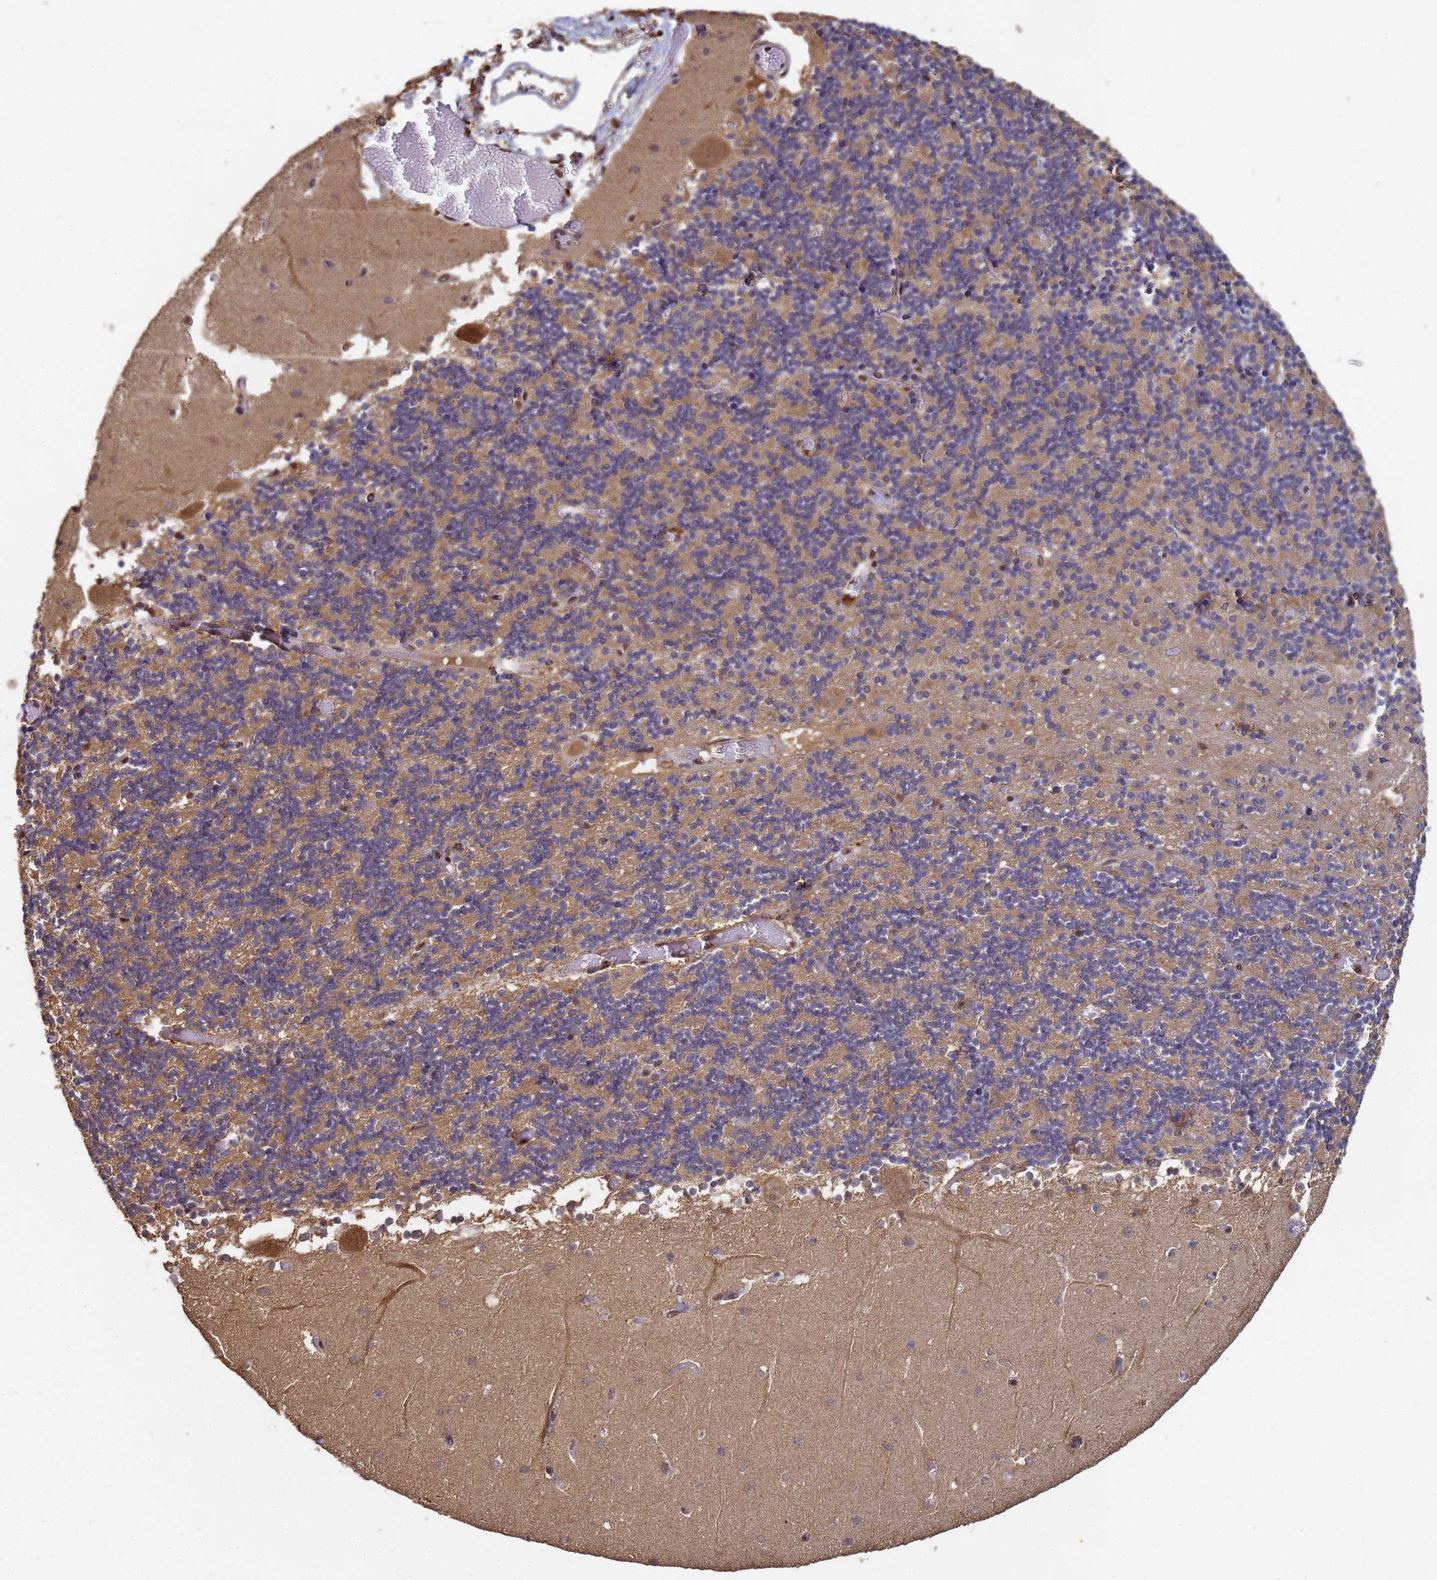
{"staining": {"intensity": "moderate", "quantity": "25%-75%", "location": "cytoplasmic/membranous"}, "tissue": "cerebellum", "cell_type": "Cells in granular layer", "image_type": "normal", "snomed": [{"axis": "morphology", "description": "Normal tissue, NOS"}, {"axis": "topography", "description": "Cerebellum"}], "caption": "IHC staining of benign cerebellum, which demonstrates medium levels of moderate cytoplasmic/membranous positivity in approximately 25%-75% of cells in granular layer indicating moderate cytoplasmic/membranous protein positivity. The staining was performed using DAB (brown) for protein detection and nuclei were counterstained in hematoxylin (blue).", "gene": "SECISBP2", "patient": {"sex": "female", "age": 28}}